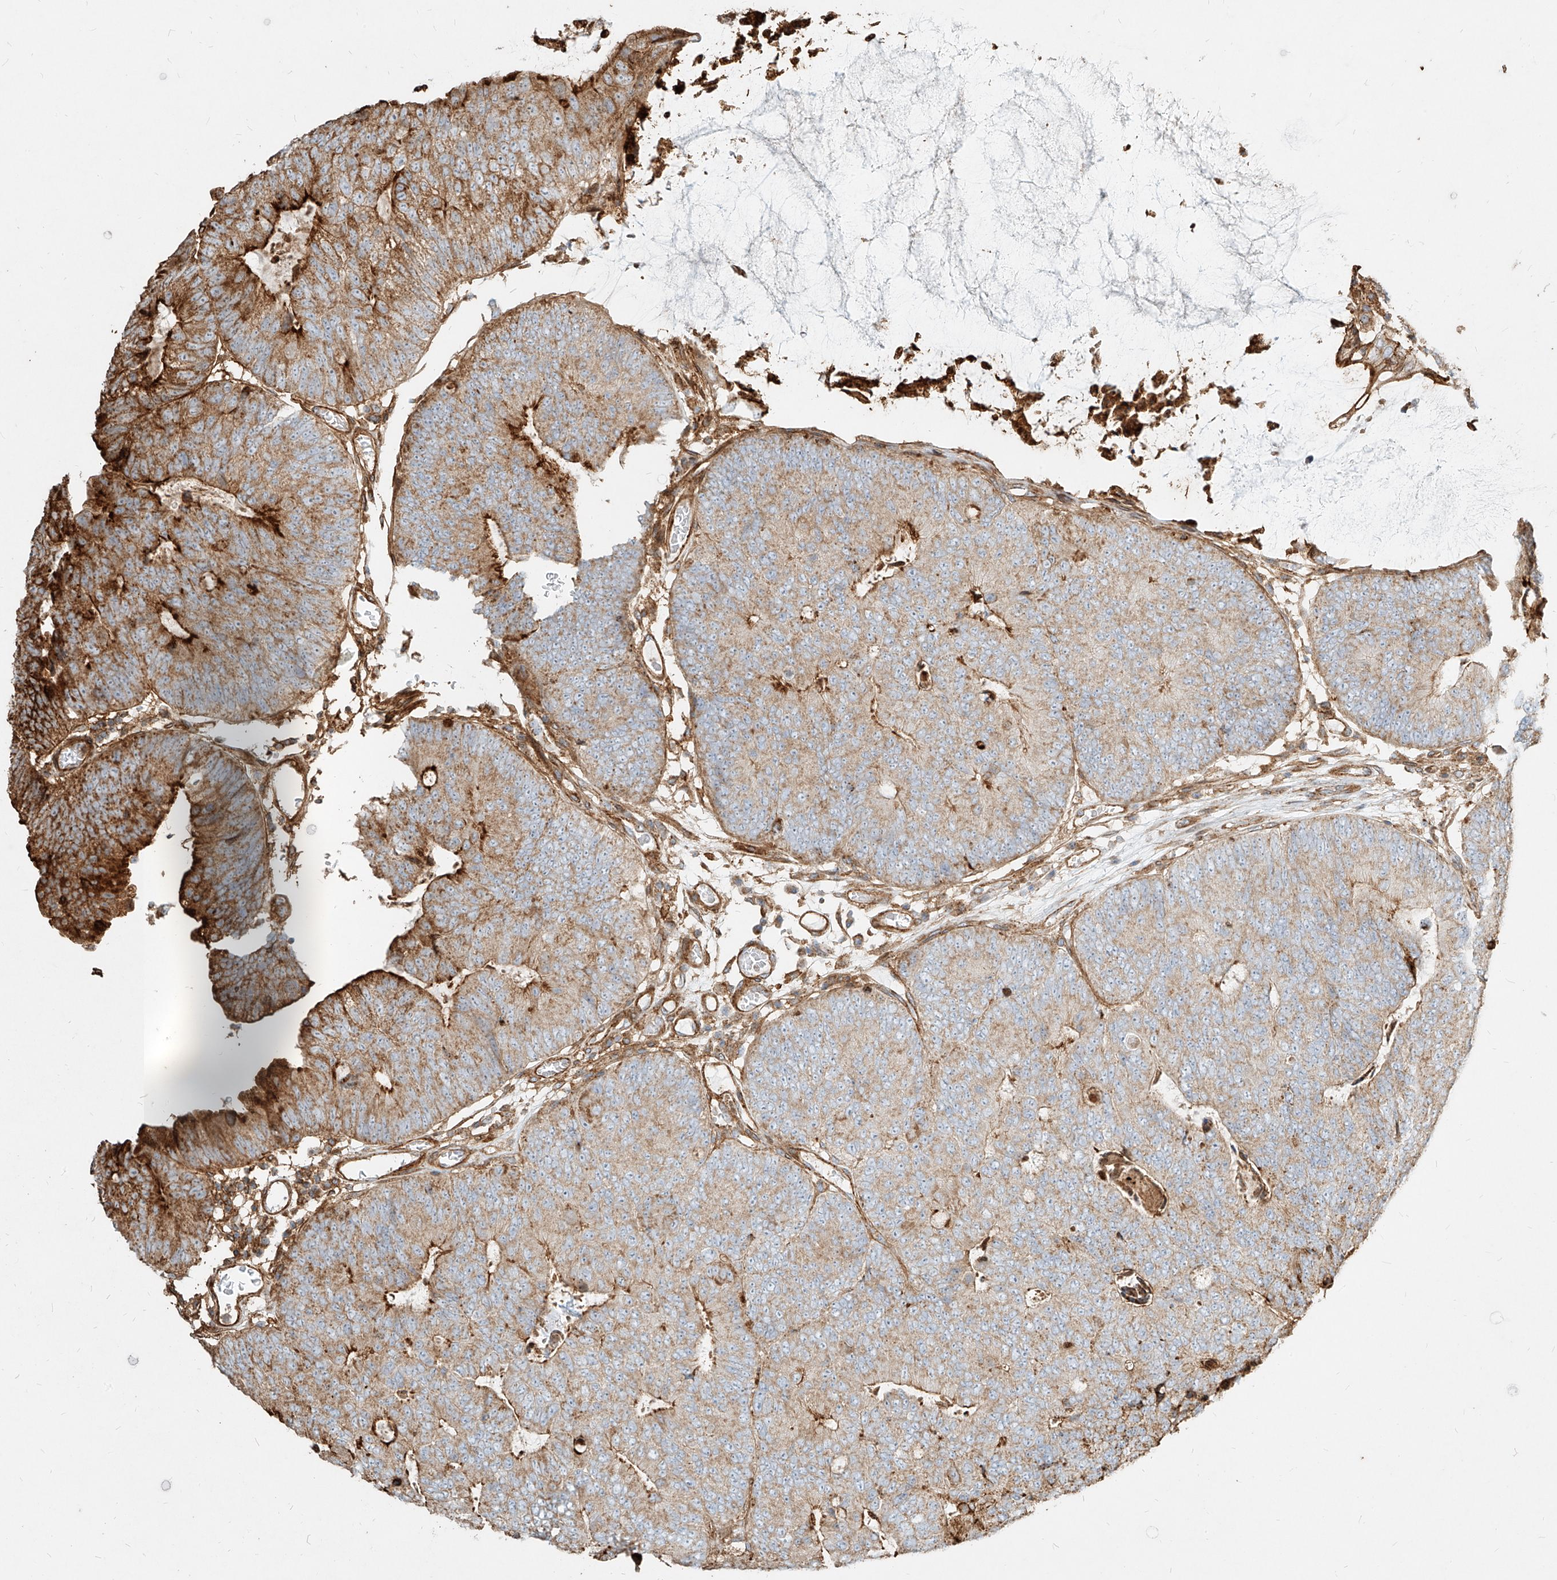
{"staining": {"intensity": "moderate", "quantity": "25%-75%", "location": "cytoplasmic/membranous"}, "tissue": "colorectal cancer", "cell_type": "Tumor cells", "image_type": "cancer", "snomed": [{"axis": "morphology", "description": "Adenocarcinoma, NOS"}, {"axis": "topography", "description": "Colon"}], "caption": "Colorectal adenocarcinoma stained with a brown dye exhibits moderate cytoplasmic/membranous positive expression in about 25%-75% of tumor cells.", "gene": "MTX2", "patient": {"sex": "female", "age": 67}}